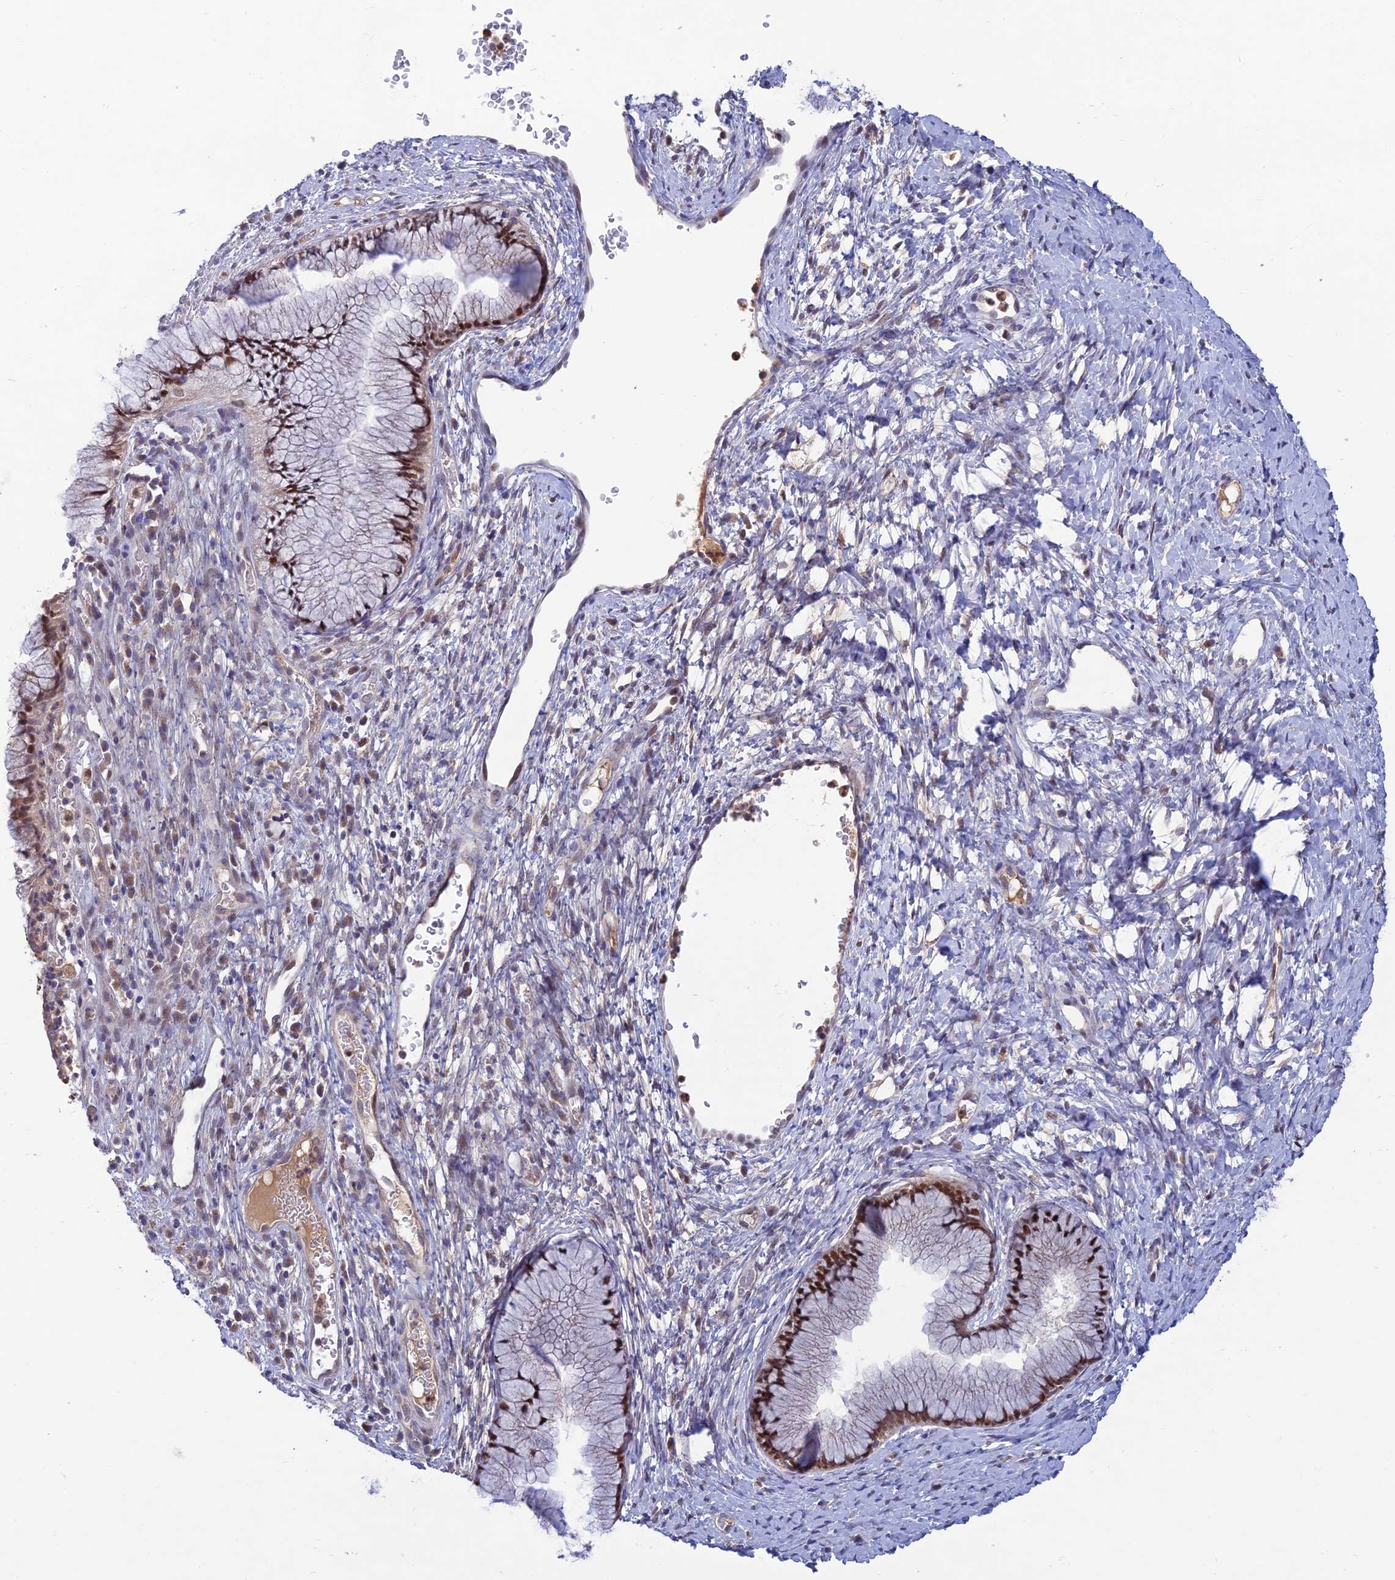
{"staining": {"intensity": "moderate", "quantity": ">75%", "location": "cytoplasmic/membranous,nuclear"}, "tissue": "cervix", "cell_type": "Glandular cells", "image_type": "normal", "snomed": [{"axis": "morphology", "description": "Normal tissue, NOS"}, {"axis": "topography", "description": "Cervix"}], "caption": "About >75% of glandular cells in unremarkable cervix demonstrate moderate cytoplasmic/membranous,nuclear protein expression as visualized by brown immunohistochemical staining.", "gene": "FASTKD5", "patient": {"sex": "female", "age": 42}}